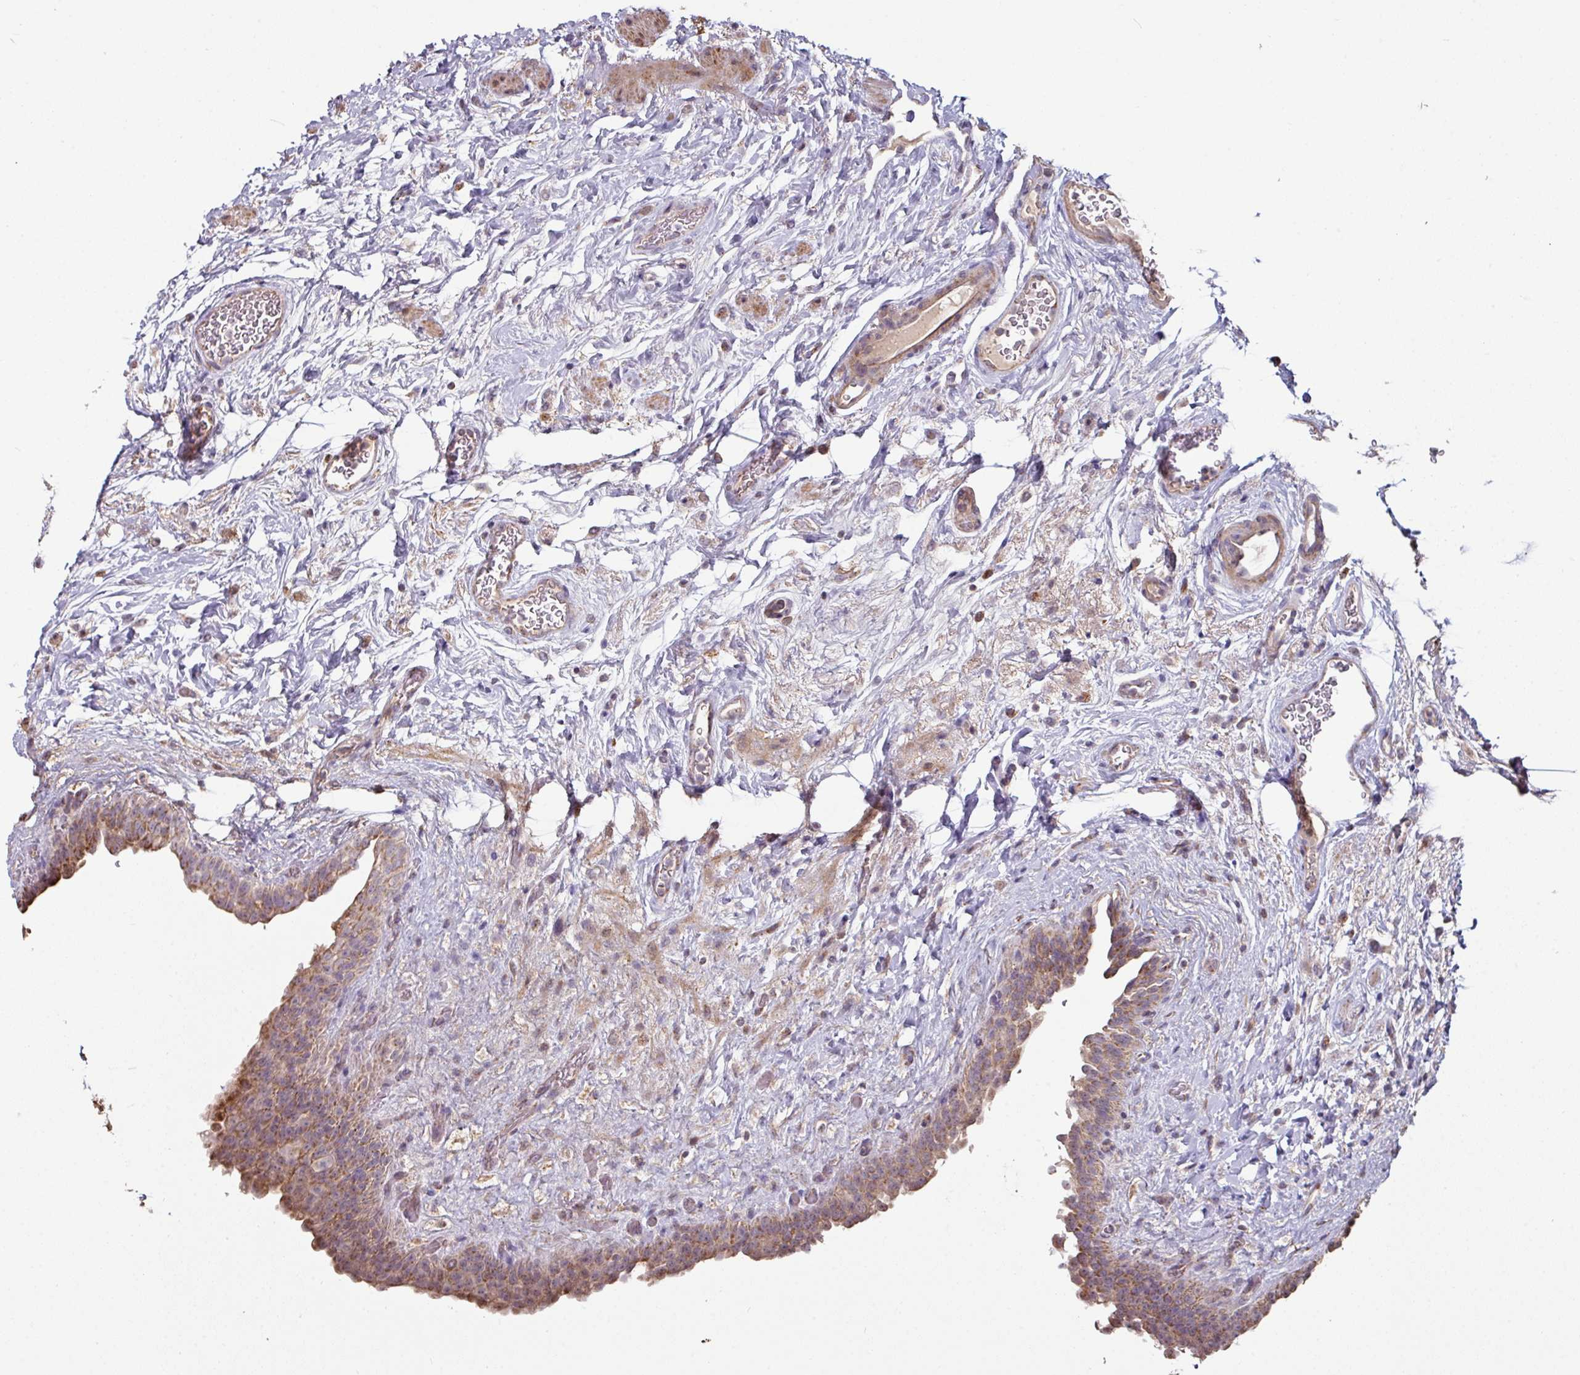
{"staining": {"intensity": "moderate", "quantity": ">75%", "location": "cytoplasmic/membranous"}, "tissue": "urinary bladder", "cell_type": "Urothelial cells", "image_type": "normal", "snomed": [{"axis": "morphology", "description": "Normal tissue, NOS"}, {"axis": "topography", "description": "Urinary bladder"}], "caption": "Urinary bladder stained with a brown dye exhibits moderate cytoplasmic/membranous positive staining in approximately >75% of urothelial cells.", "gene": "OR2D3", "patient": {"sex": "male", "age": 69}}